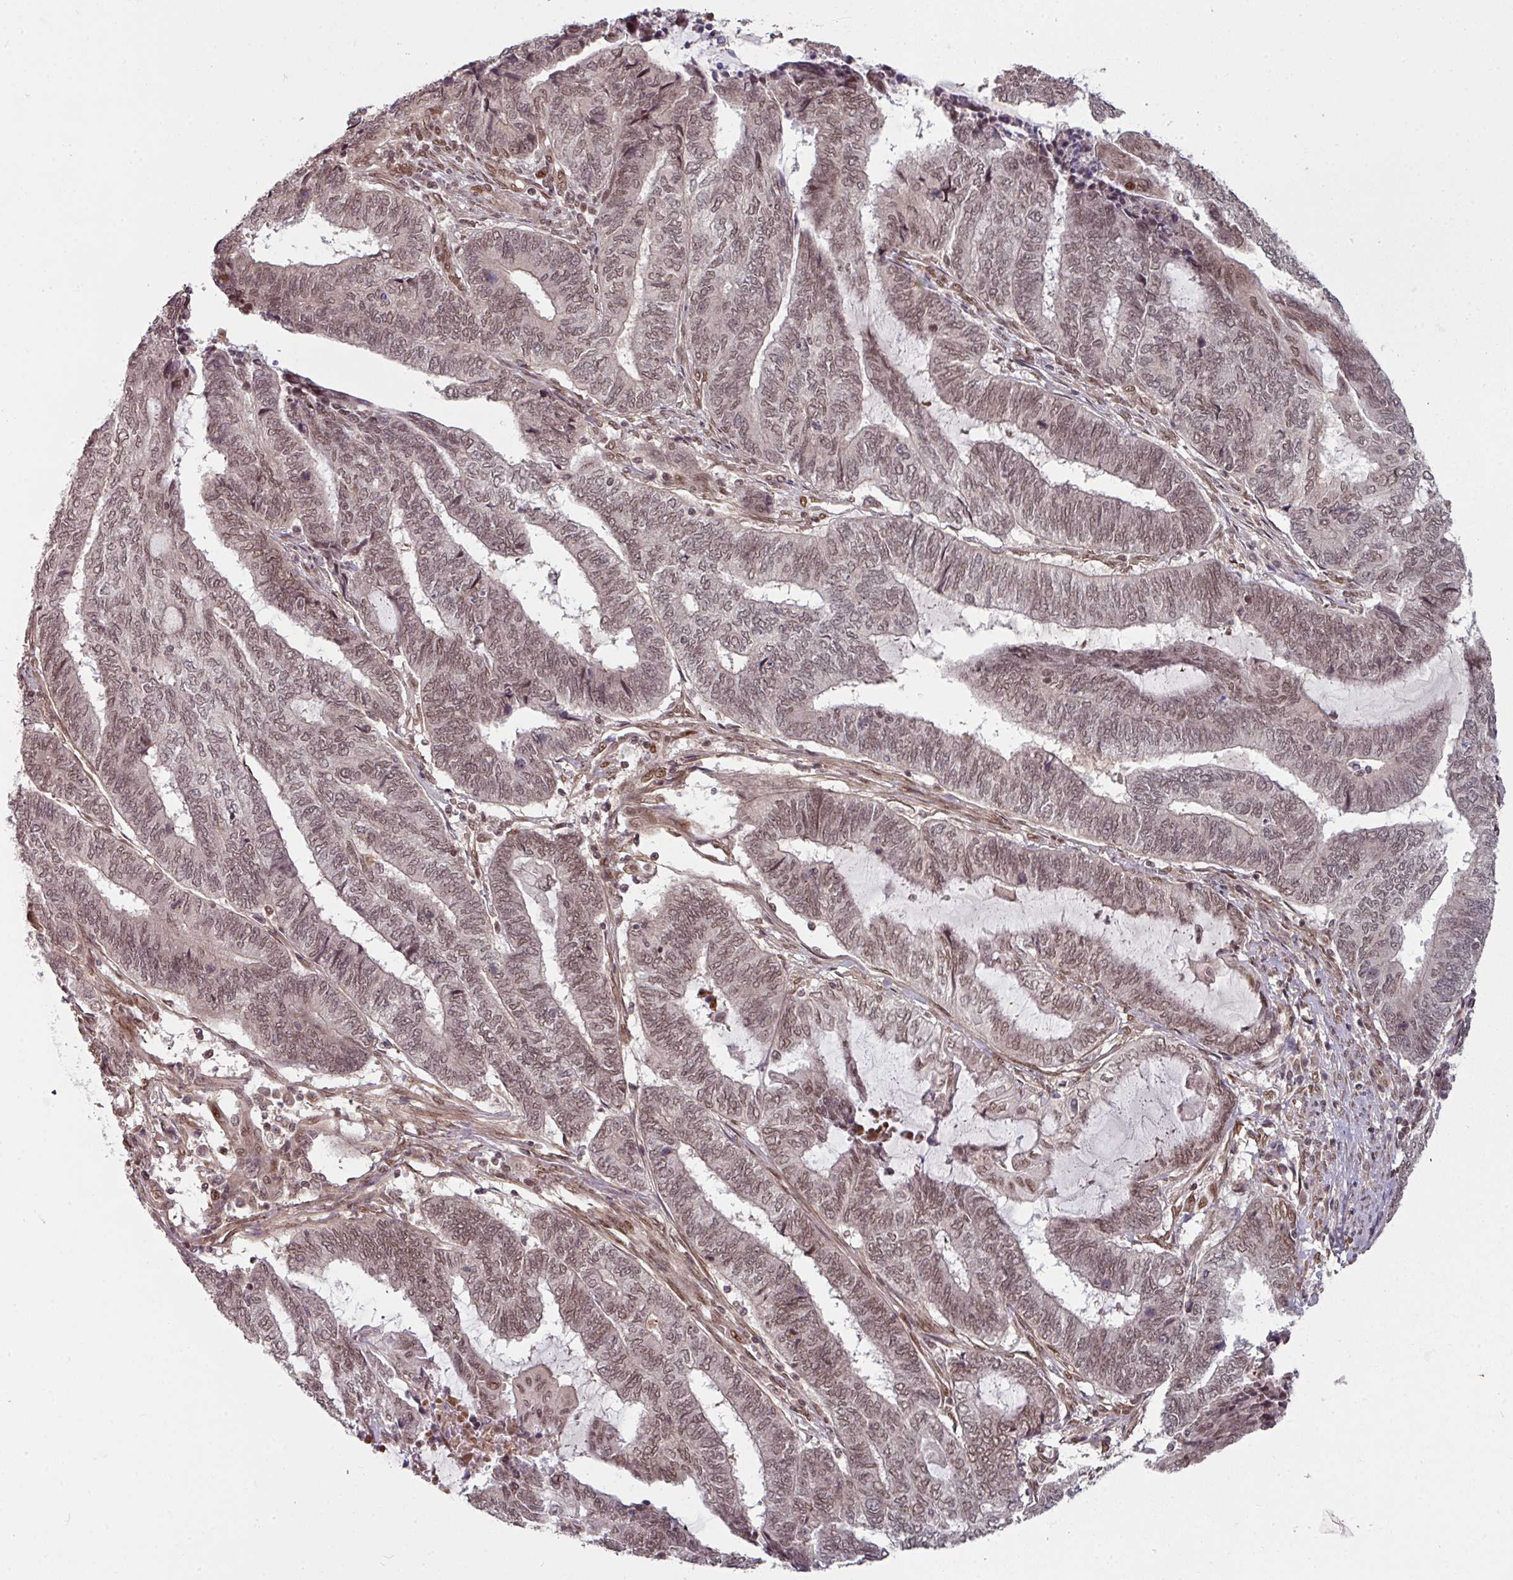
{"staining": {"intensity": "weak", "quantity": ">75%", "location": "nuclear"}, "tissue": "endometrial cancer", "cell_type": "Tumor cells", "image_type": "cancer", "snomed": [{"axis": "morphology", "description": "Adenocarcinoma, NOS"}, {"axis": "topography", "description": "Uterus"}, {"axis": "topography", "description": "Endometrium"}], "caption": "Endometrial cancer (adenocarcinoma) tissue exhibits weak nuclear staining in approximately >75% of tumor cells (DAB IHC, brown staining for protein, blue staining for nuclei).", "gene": "SIK3", "patient": {"sex": "female", "age": 70}}